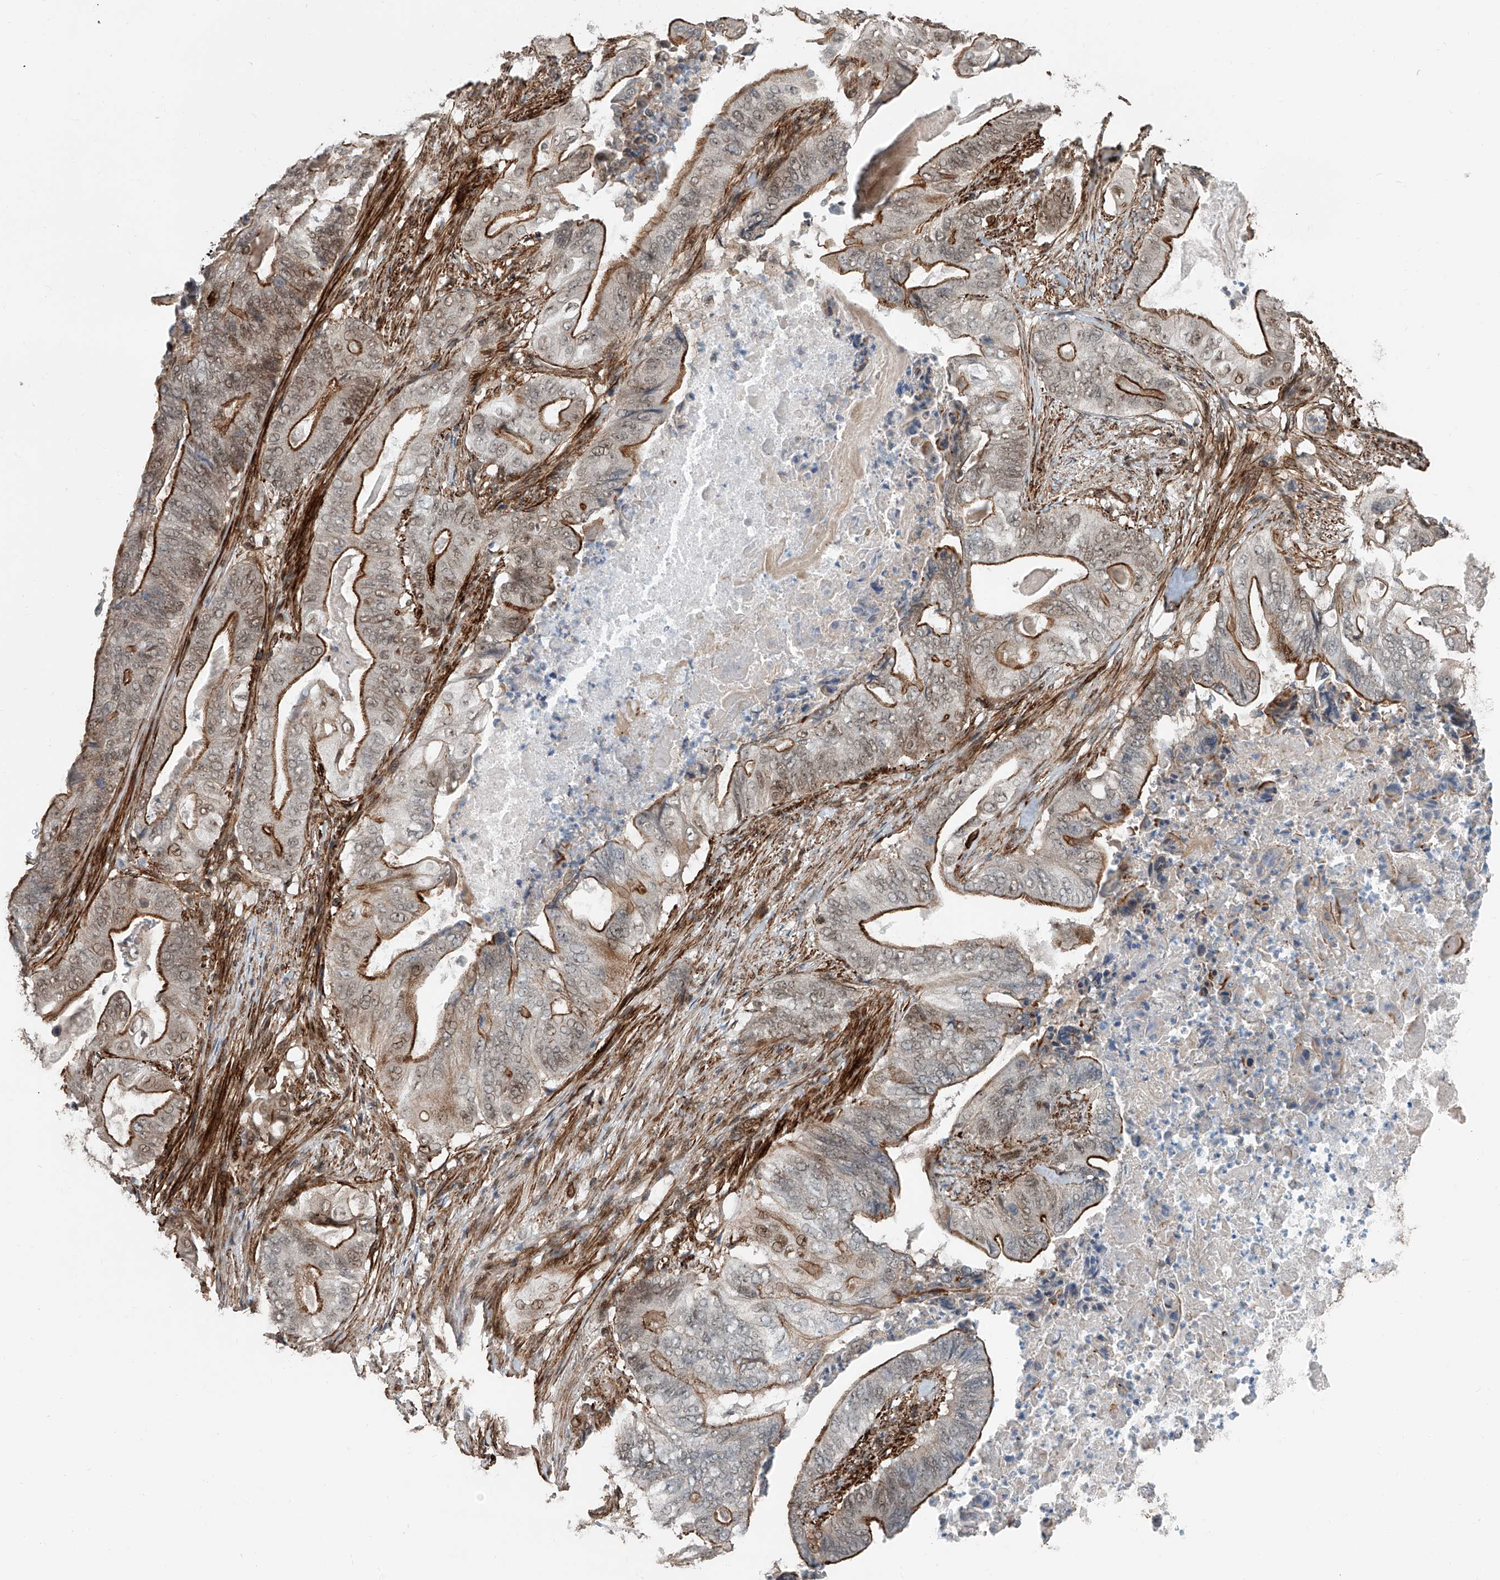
{"staining": {"intensity": "moderate", "quantity": "25%-75%", "location": "cytoplasmic/membranous,nuclear"}, "tissue": "stomach cancer", "cell_type": "Tumor cells", "image_type": "cancer", "snomed": [{"axis": "morphology", "description": "Adenocarcinoma, NOS"}, {"axis": "topography", "description": "Stomach"}], "caption": "Adenocarcinoma (stomach) tissue shows moderate cytoplasmic/membranous and nuclear expression in about 25%-75% of tumor cells, visualized by immunohistochemistry.", "gene": "SDE2", "patient": {"sex": "female", "age": 73}}